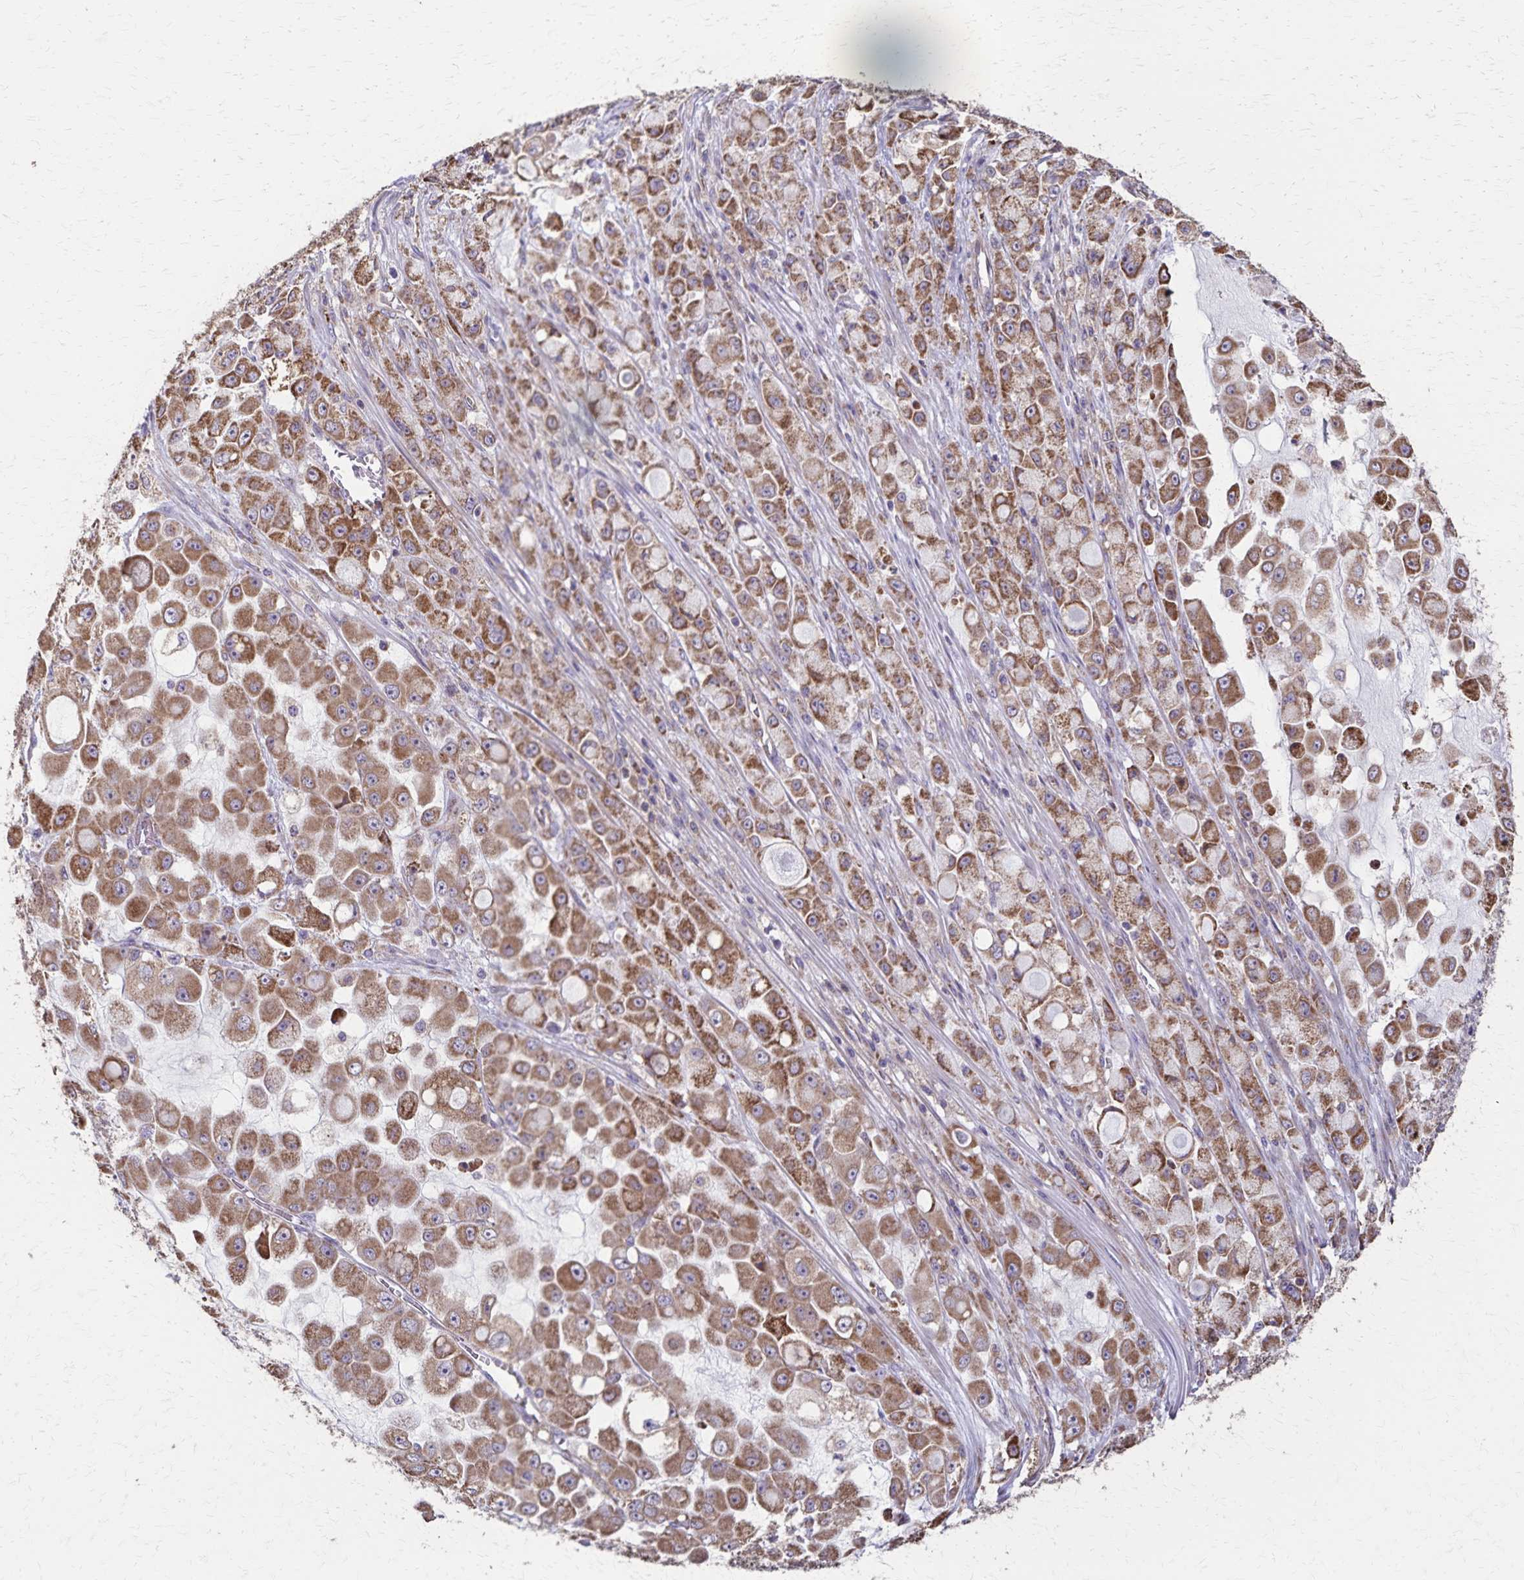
{"staining": {"intensity": "moderate", "quantity": ">75%", "location": "cytoplasmic/membranous"}, "tissue": "stomach cancer", "cell_type": "Tumor cells", "image_type": "cancer", "snomed": [{"axis": "morphology", "description": "Adenocarcinoma, NOS"}, {"axis": "topography", "description": "Stomach"}], "caption": "Adenocarcinoma (stomach) was stained to show a protein in brown. There is medium levels of moderate cytoplasmic/membranous positivity in about >75% of tumor cells. Nuclei are stained in blue.", "gene": "RNF10", "patient": {"sex": "female", "age": 76}}